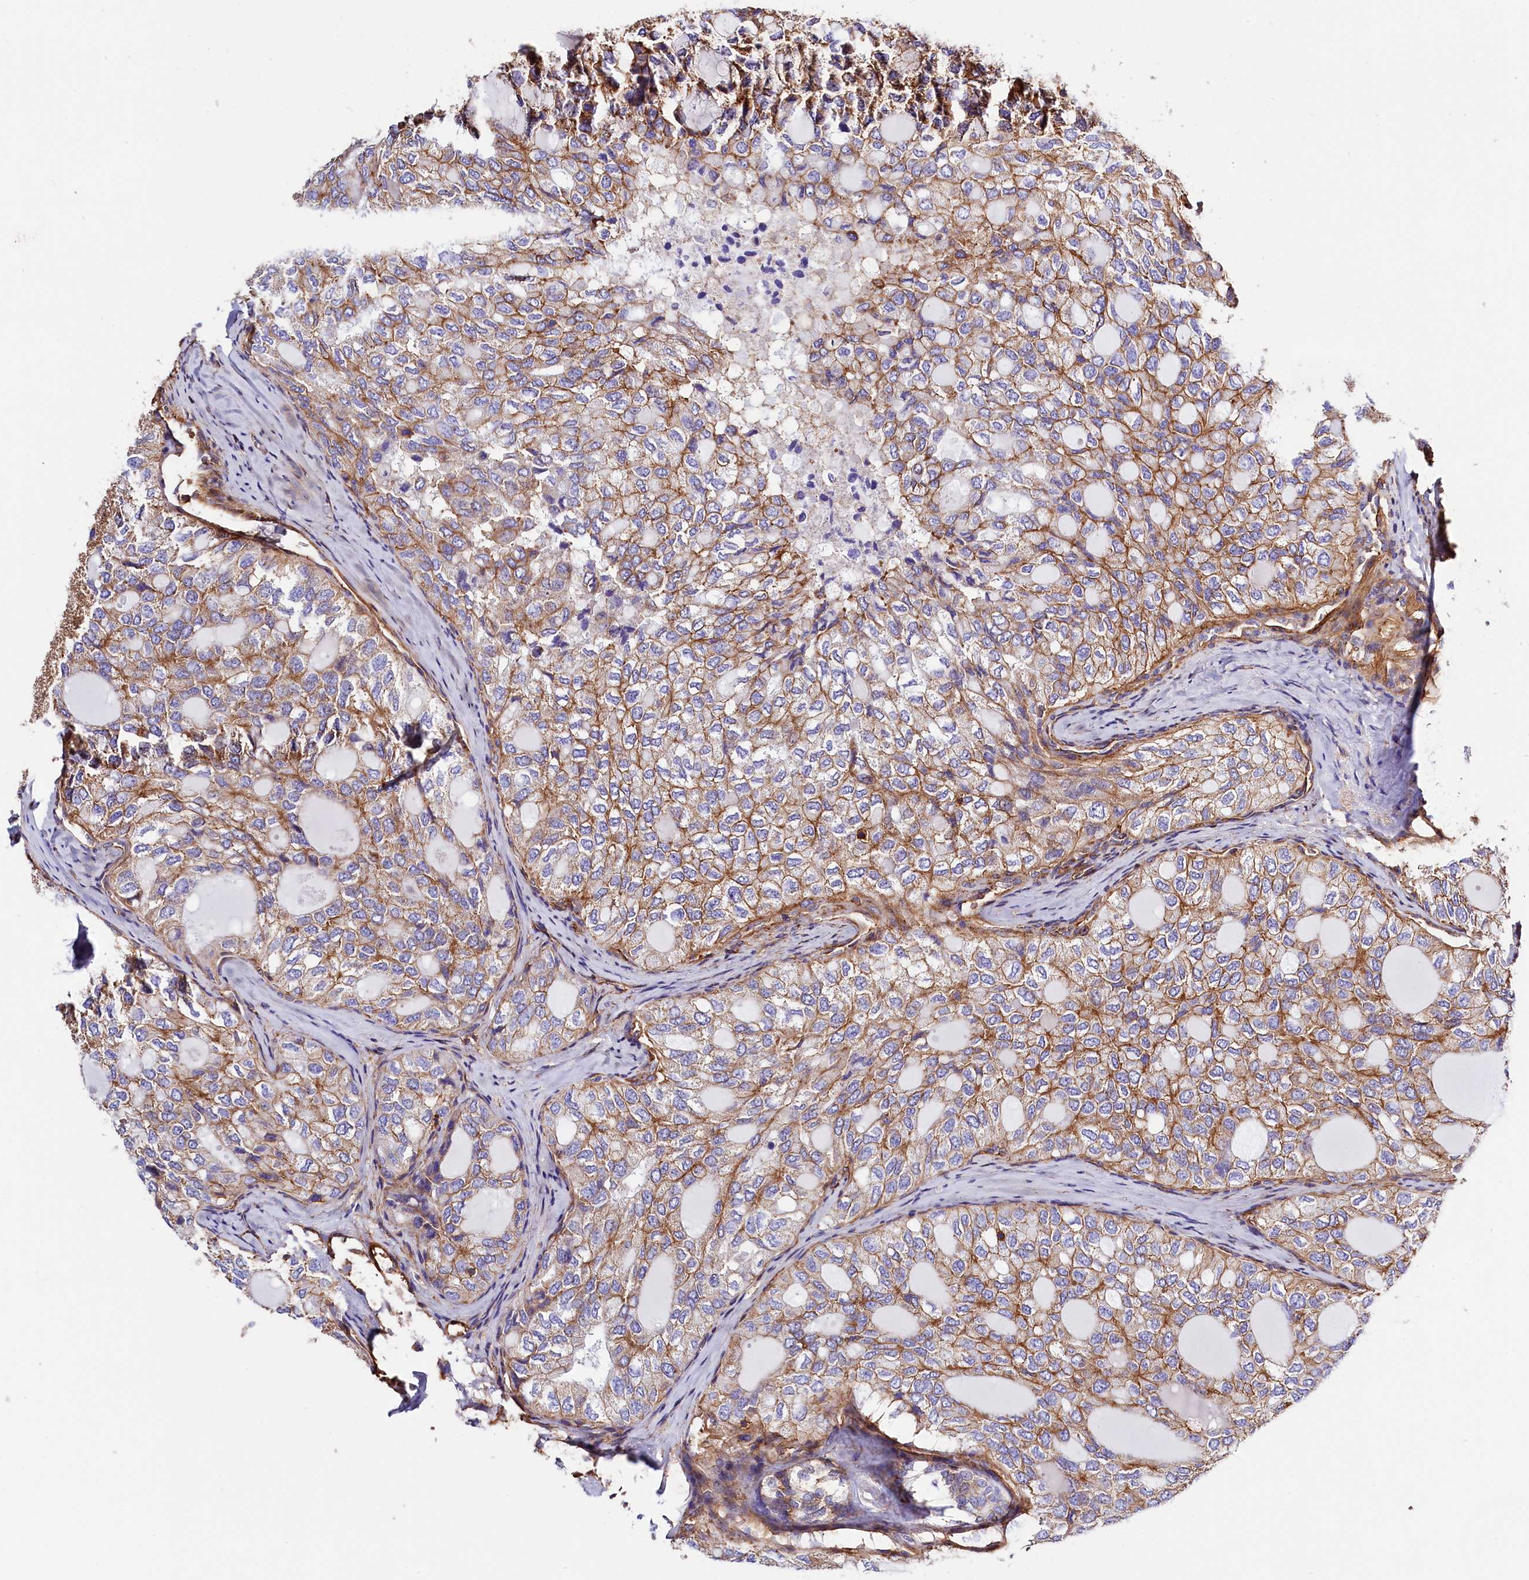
{"staining": {"intensity": "moderate", "quantity": ">75%", "location": "cytoplasmic/membranous"}, "tissue": "thyroid cancer", "cell_type": "Tumor cells", "image_type": "cancer", "snomed": [{"axis": "morphology", "description": "Follicular adenoma carcinoma, NOS"}, {"axis": "topography", "description": "Thyroid gland"}], "caption": "Thyroid cancer stained for a protein (brown) demonstrates moderate cytoplasmic/membranous positive staining in about >75% of tumor cells.", "gene": "ATP2B4", "patient": {"sex": "male", "age": 75}}